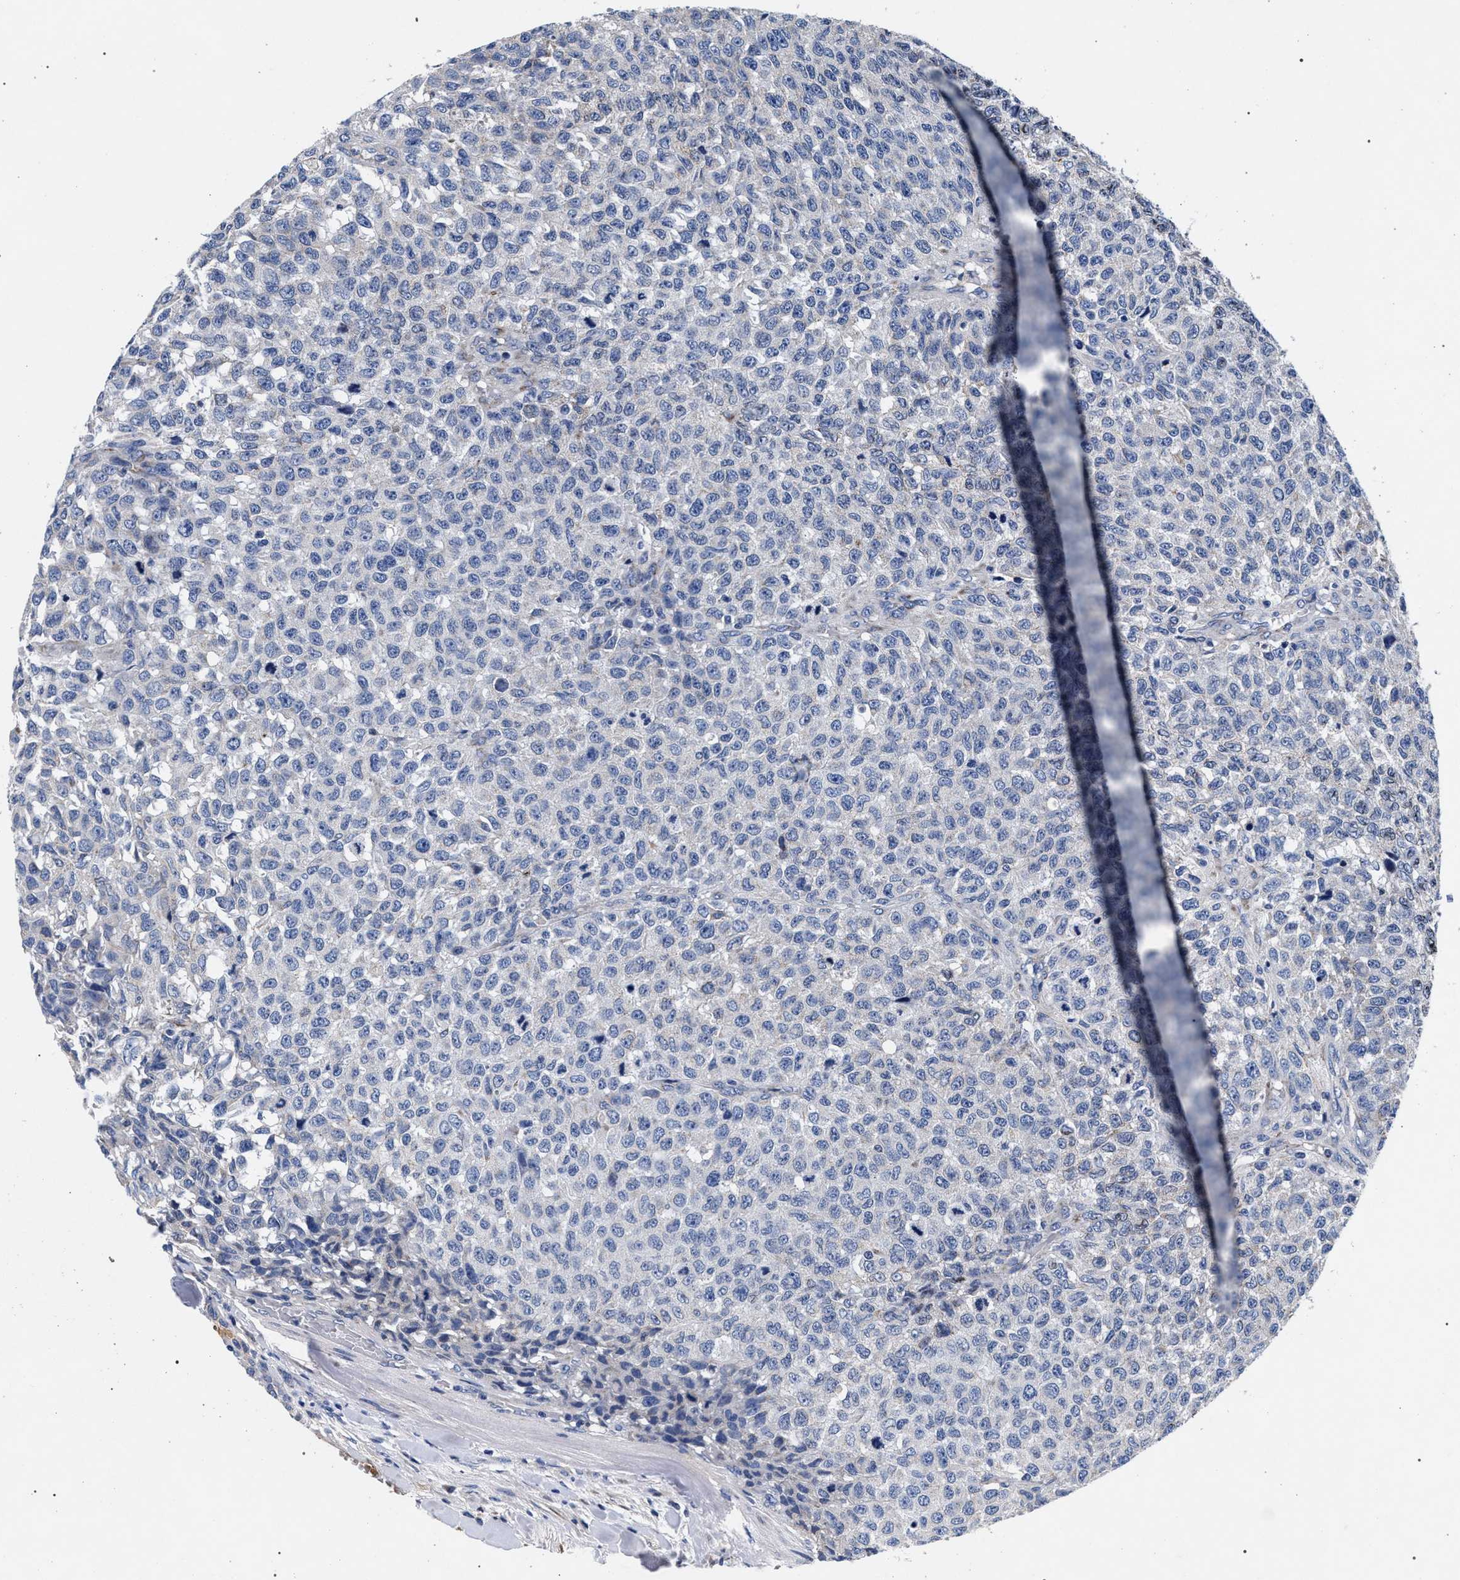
{"staining": {"intensity": "negative", "quantity": "none", "location": "none"}, "tissue": "testis cancer", "cell_type": "Tumor cells", "image_type": "cancer", "snomed": [{"axis": "morphology", "description": "Seminoma, NOS"}, {"axis": "topography", "description": "Testis"}], "caption": "An IHC photomicrograph of seminoma (testis) is shown. There is no staining in tumor cells of seminoma (testis).", "gene": "ACOX1", "patient": {"sex": "male", "age": 59}}